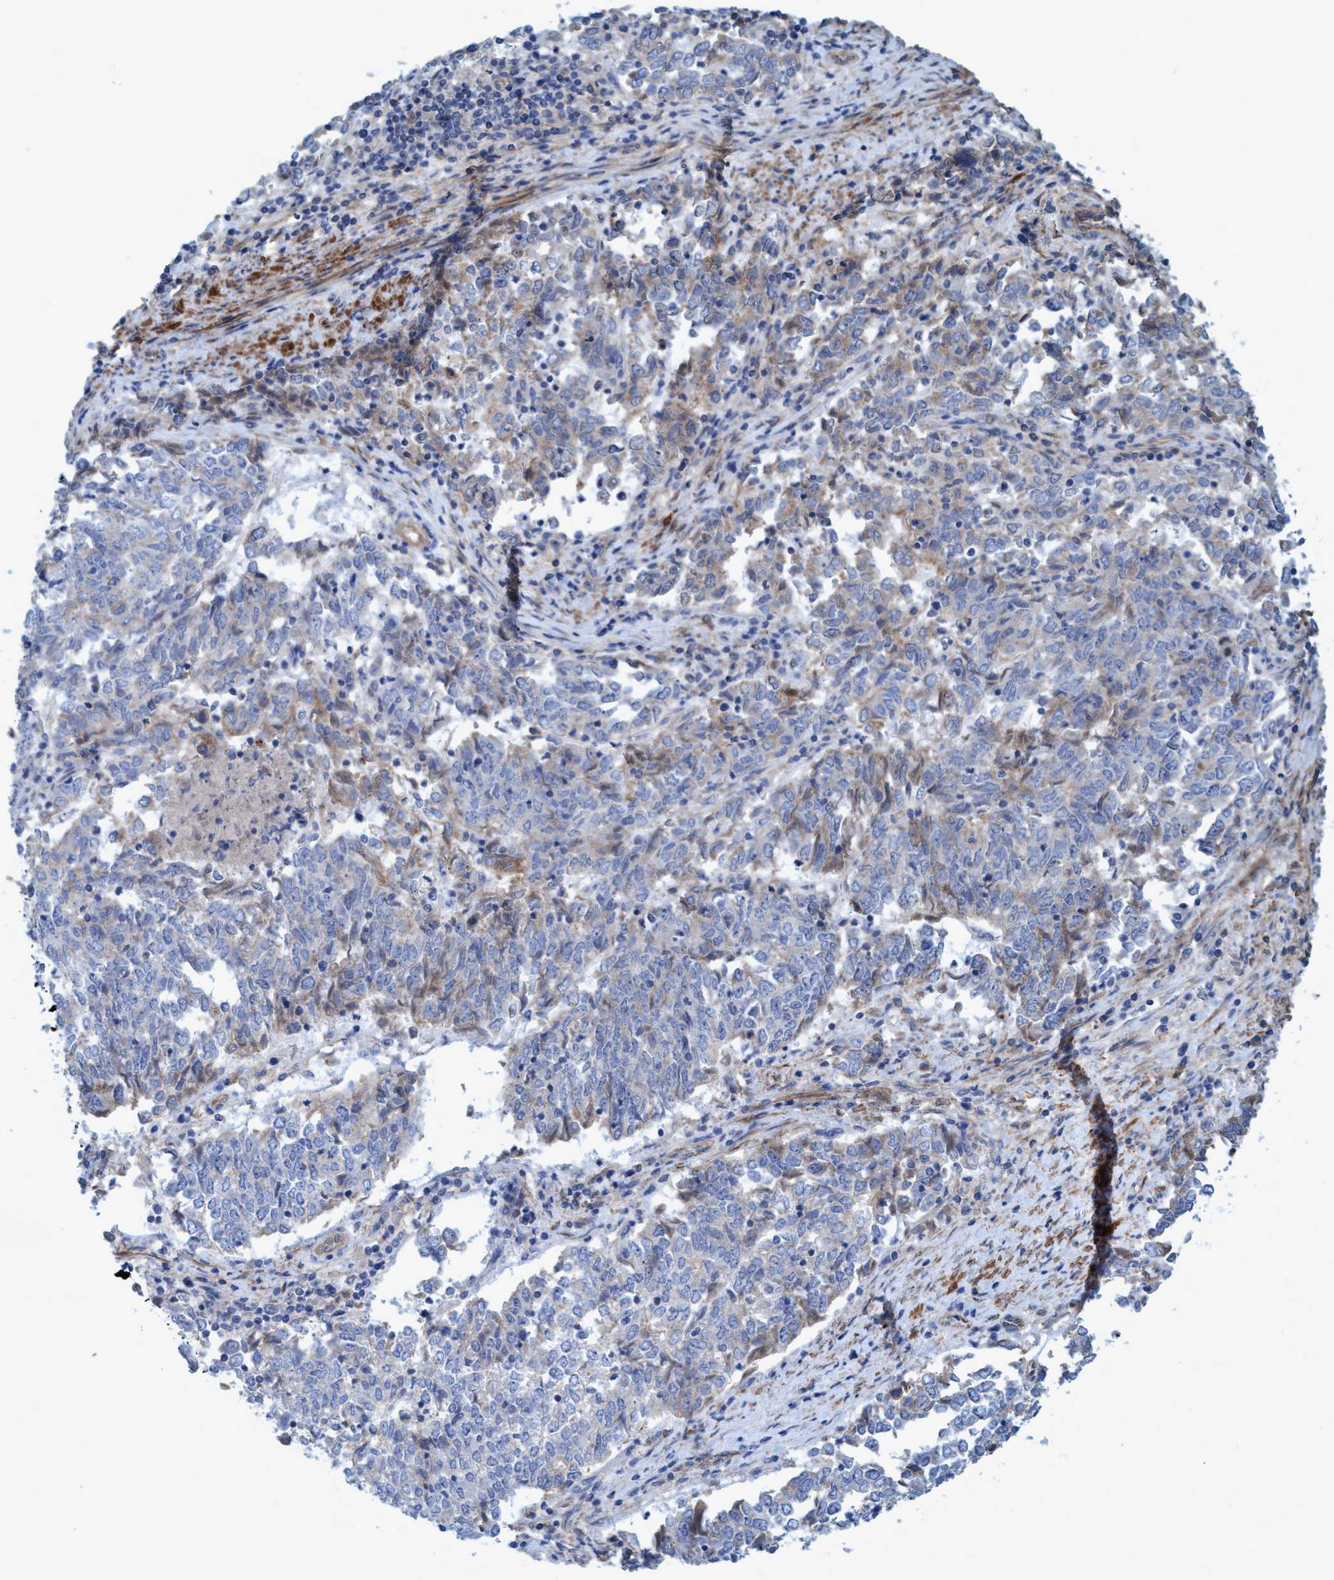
{"staining": {"intensity": "moderate", "quantity": "<25%", "location": "cytoplasmic/membranous"}, "tissue": "endometrial cancer", "cell_type": "Tumor cells", "image_type": "cancer", "snomed": [{"axis": "morphology", "description": "Adenocarcinoma, NOS"}, {"axis": "topography", "description": "Endometrium"}], "caption": "Endometrial cancer tissue displays moderate cytoplasmic/membranous positivity in about <25% of tumor cells", "gene": "GULP1", "patient": {"sex": "female", "age": 80}}